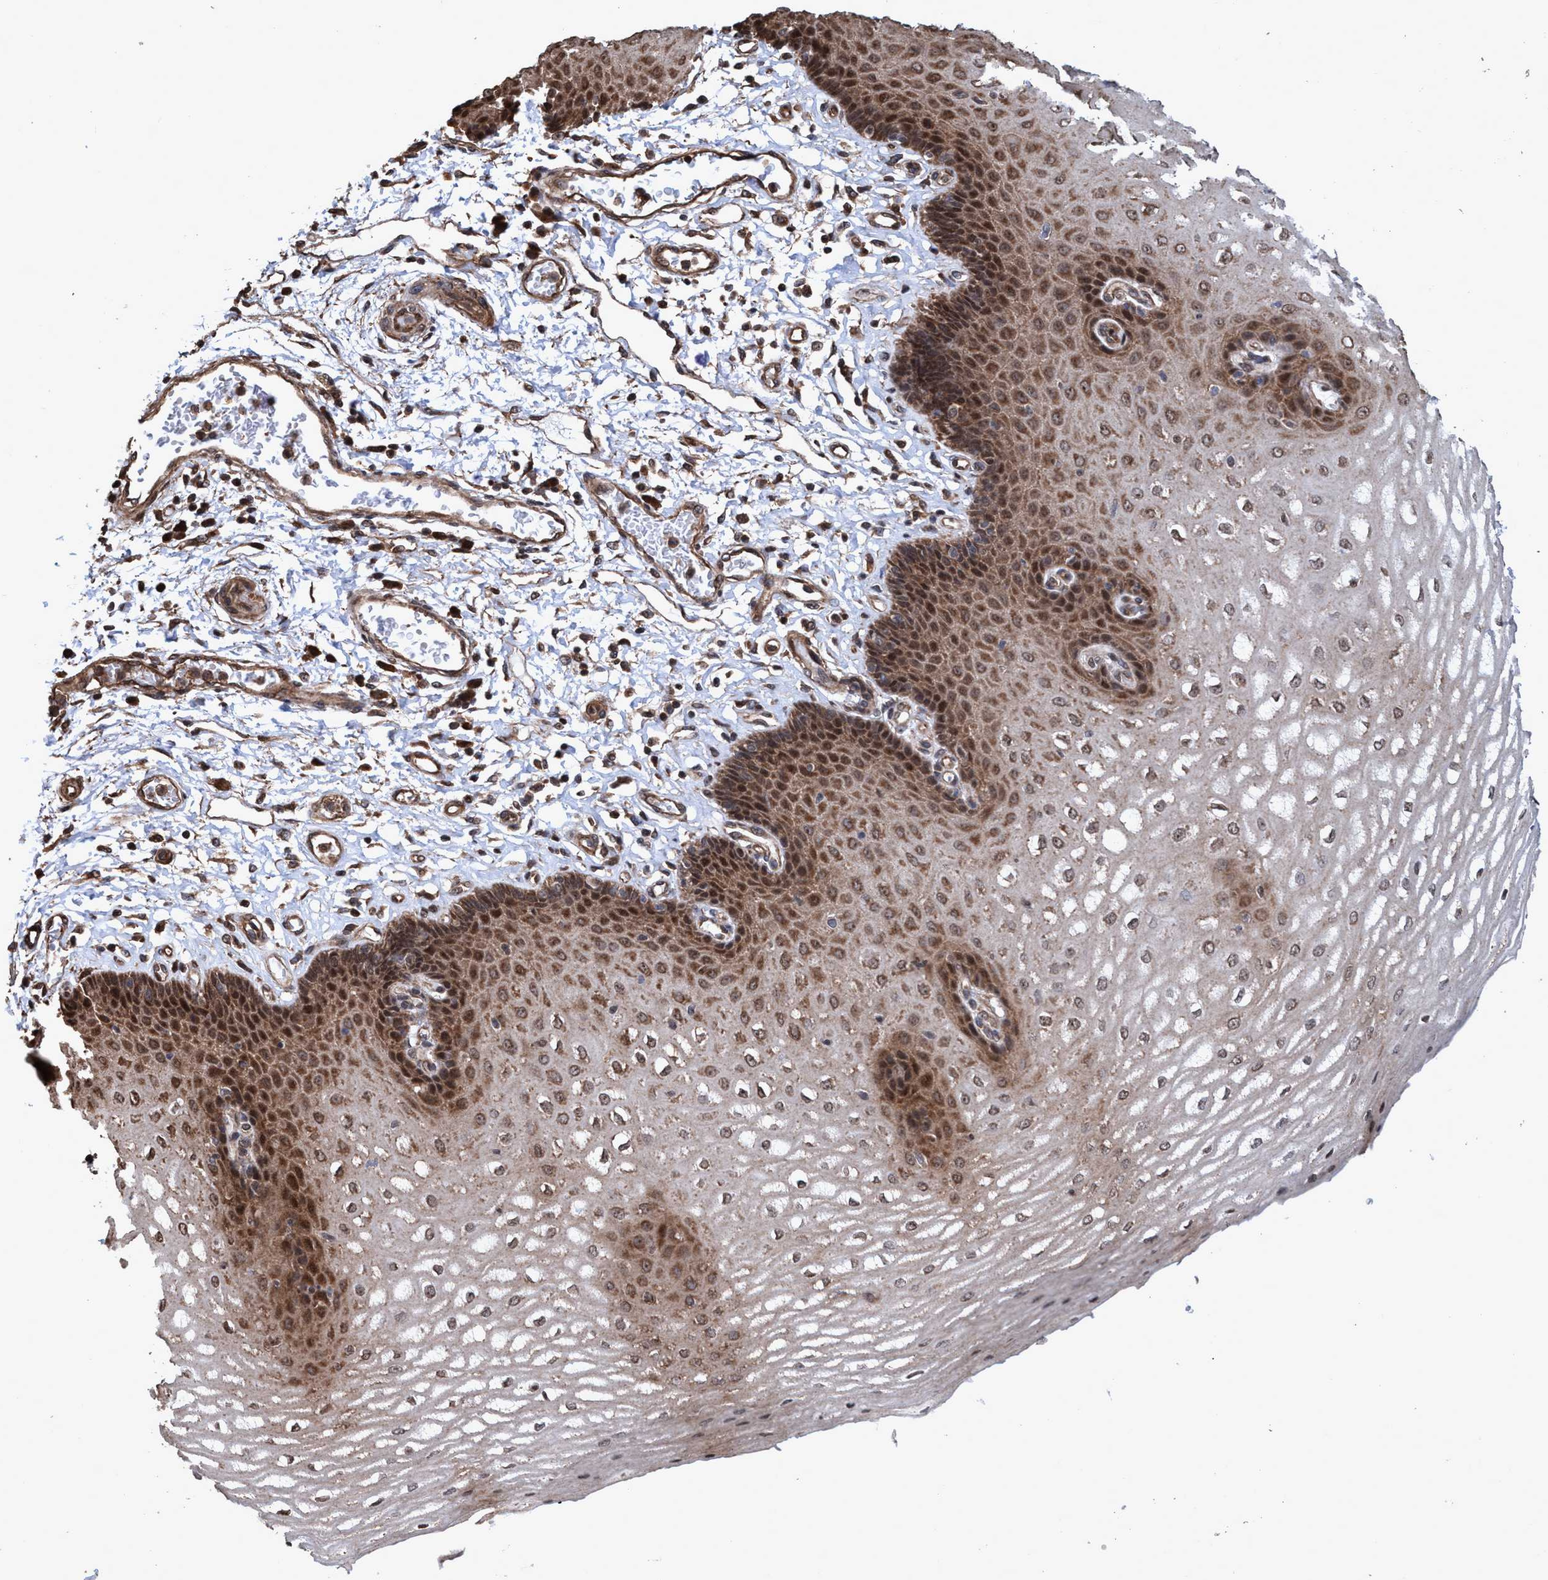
{"staining": {"intensity": "strong", "quantity": ">75%", "location": "cytoplasmic/membranous,nuclear"}, "tissue": "esophagus", "cell_type": "Squamous epithelial cells", "image_type": "normal", "snomed": [{"axis": "morphology", "description": "Normal tissue, NOS"}, {"axis": "topography", "description": "Esophagus"}], "caption": "Protein staining of normal esophagus reveals strong cytoplasmic/membranous,nuclear positivity in approximately >75% of squamous epithelial cells. The staining was performed using DAB, with brown indicating positive protein expression. Nuclei are stained blue with hematoxylin.", "gene": "TRPC7", "patient": {"sex": "male", "age": 54}}